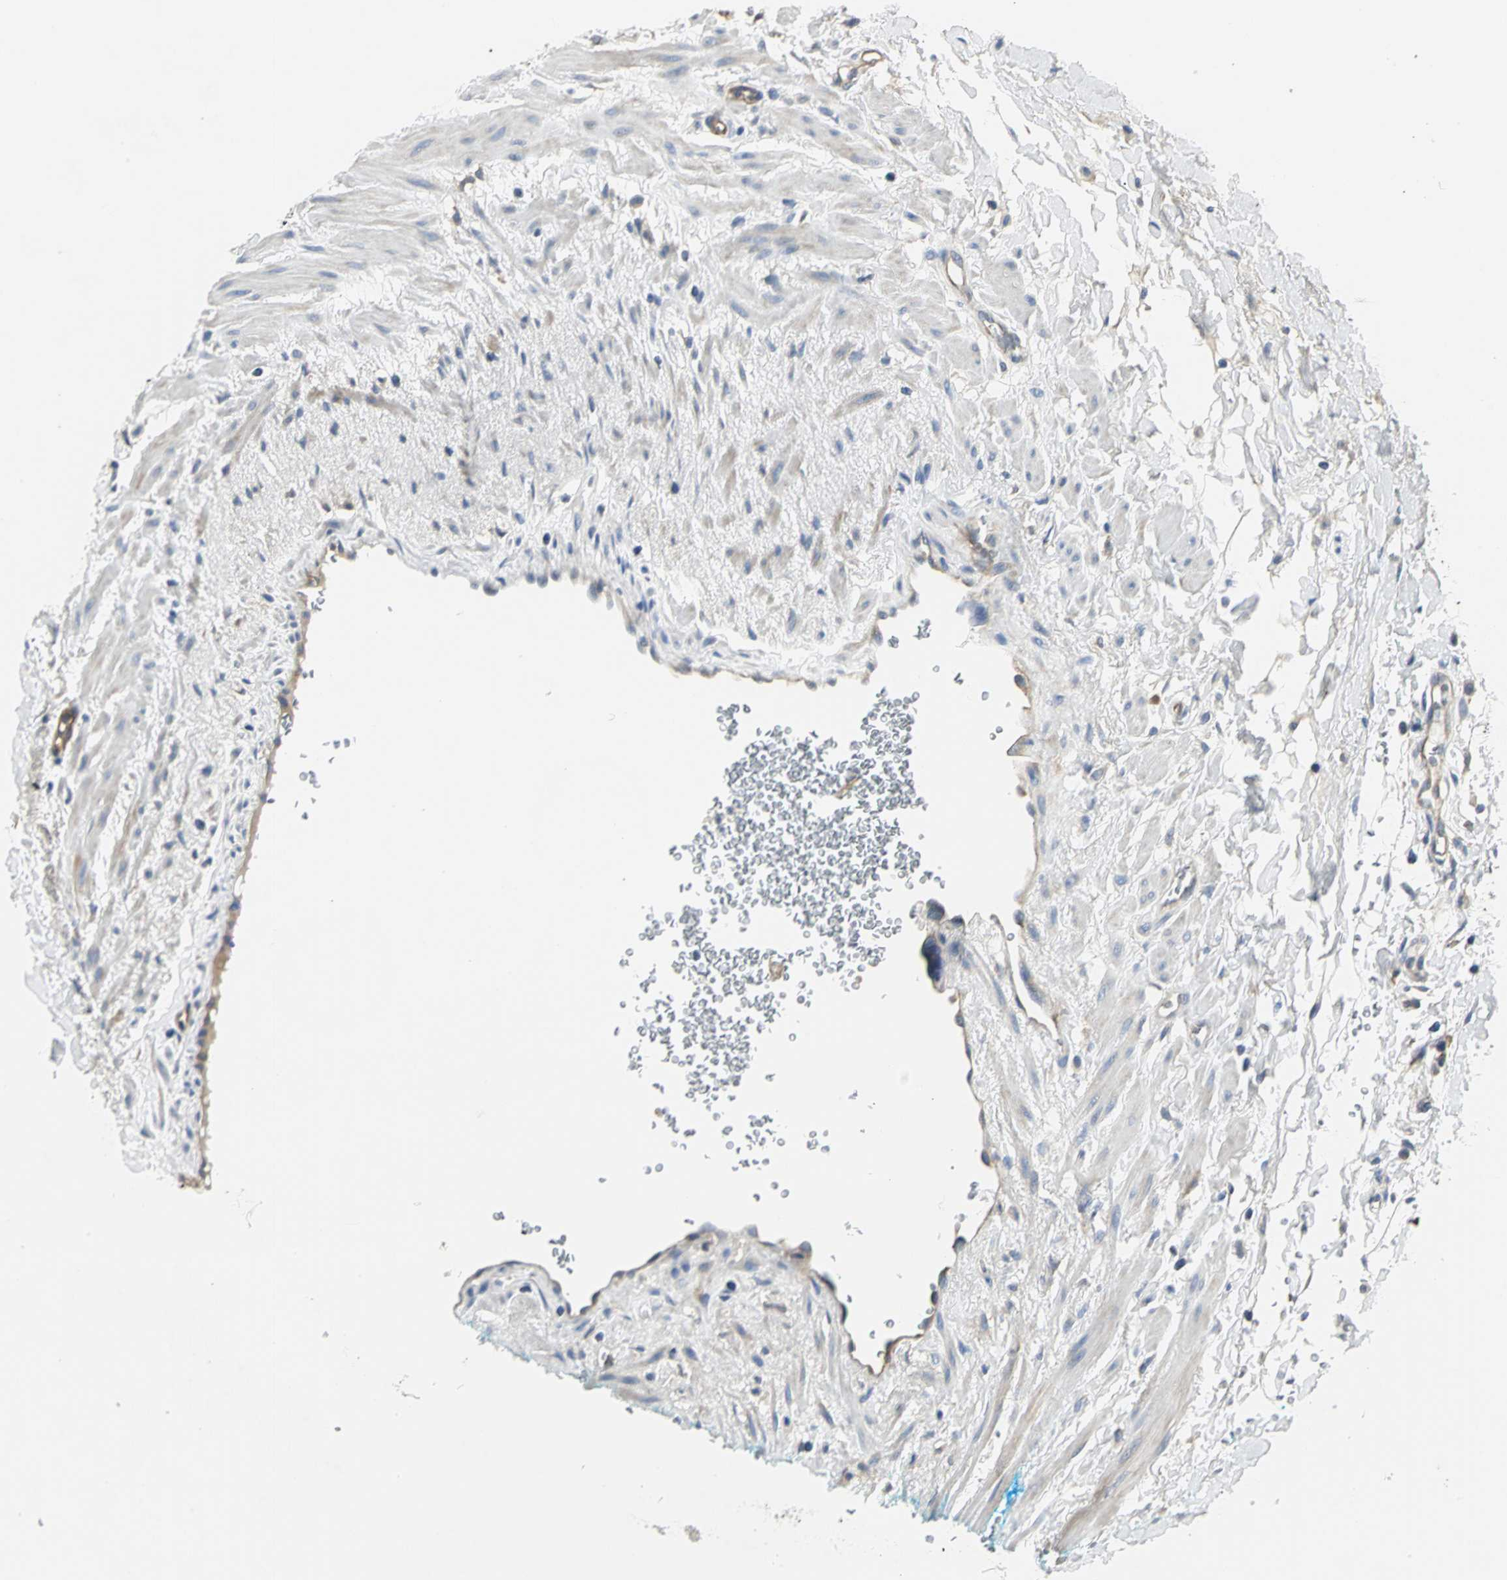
{"staining": {"intensity": "moderate", "quantity": "25%-75%", "location": "cytoplasmic/membranous"}, "tissue": "adipose tissue", "cell_type": "Adipocytes", "image_type": "normal", "snomed": [{"axis": "morphology", "description": "Normal tissue, NOS"}, {"axis": "topography", "description": "Soft tissue"}, {"axis": "topography", "description": "Peripheral nerve tissue"}], "caption": "Immunohistochemical staining of normal adipose tissue demonstrates 25%-75% levels of moderate cytoplasmic/membranous protein positivity in approximately 25%-75% of adipocytes.", "gene": "CHRNB1", "patient": {"sex": "female", "age": 71}}